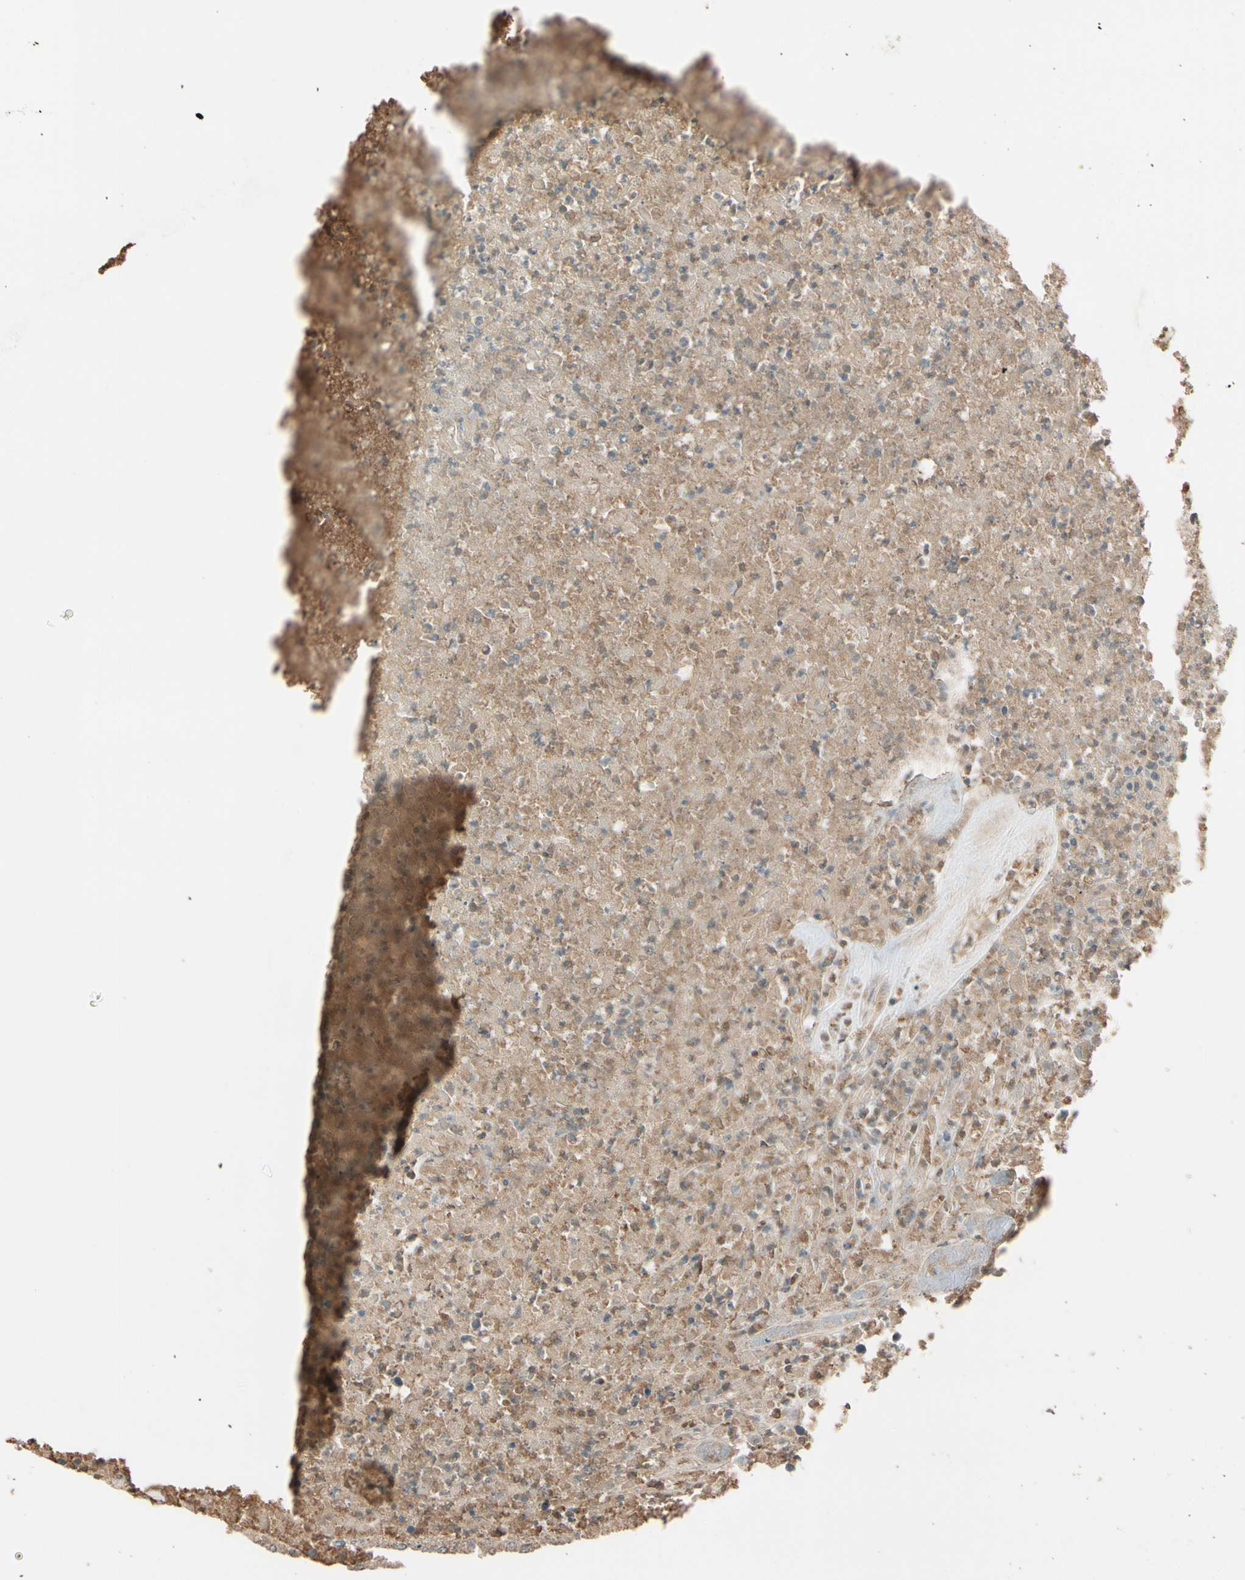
{"staining": {"intensity": "weak", "quantity": ">75%", "location": "cytoplasmic/membranous"}, "tissue": "urothelial cancer", "cell_type": "Tumor cells", "image_type": "cancer", "snomed": [{"axis": "morphology", "description": "Urothelial carcinoma, High grade"}, {"axis": "topography", "description": "Urinary bladder"}], "caption": "A low amount of weak cytoplasmic/membranous staining is appreciated in about >75% of tumor cells in high-grade urothelial carcinoma tissue. (brown staining indicates protein expression, while blue staining denotes nuclei).", "gene": "TNFRSF21", "patient": {"sex": "male", "age": 66}}